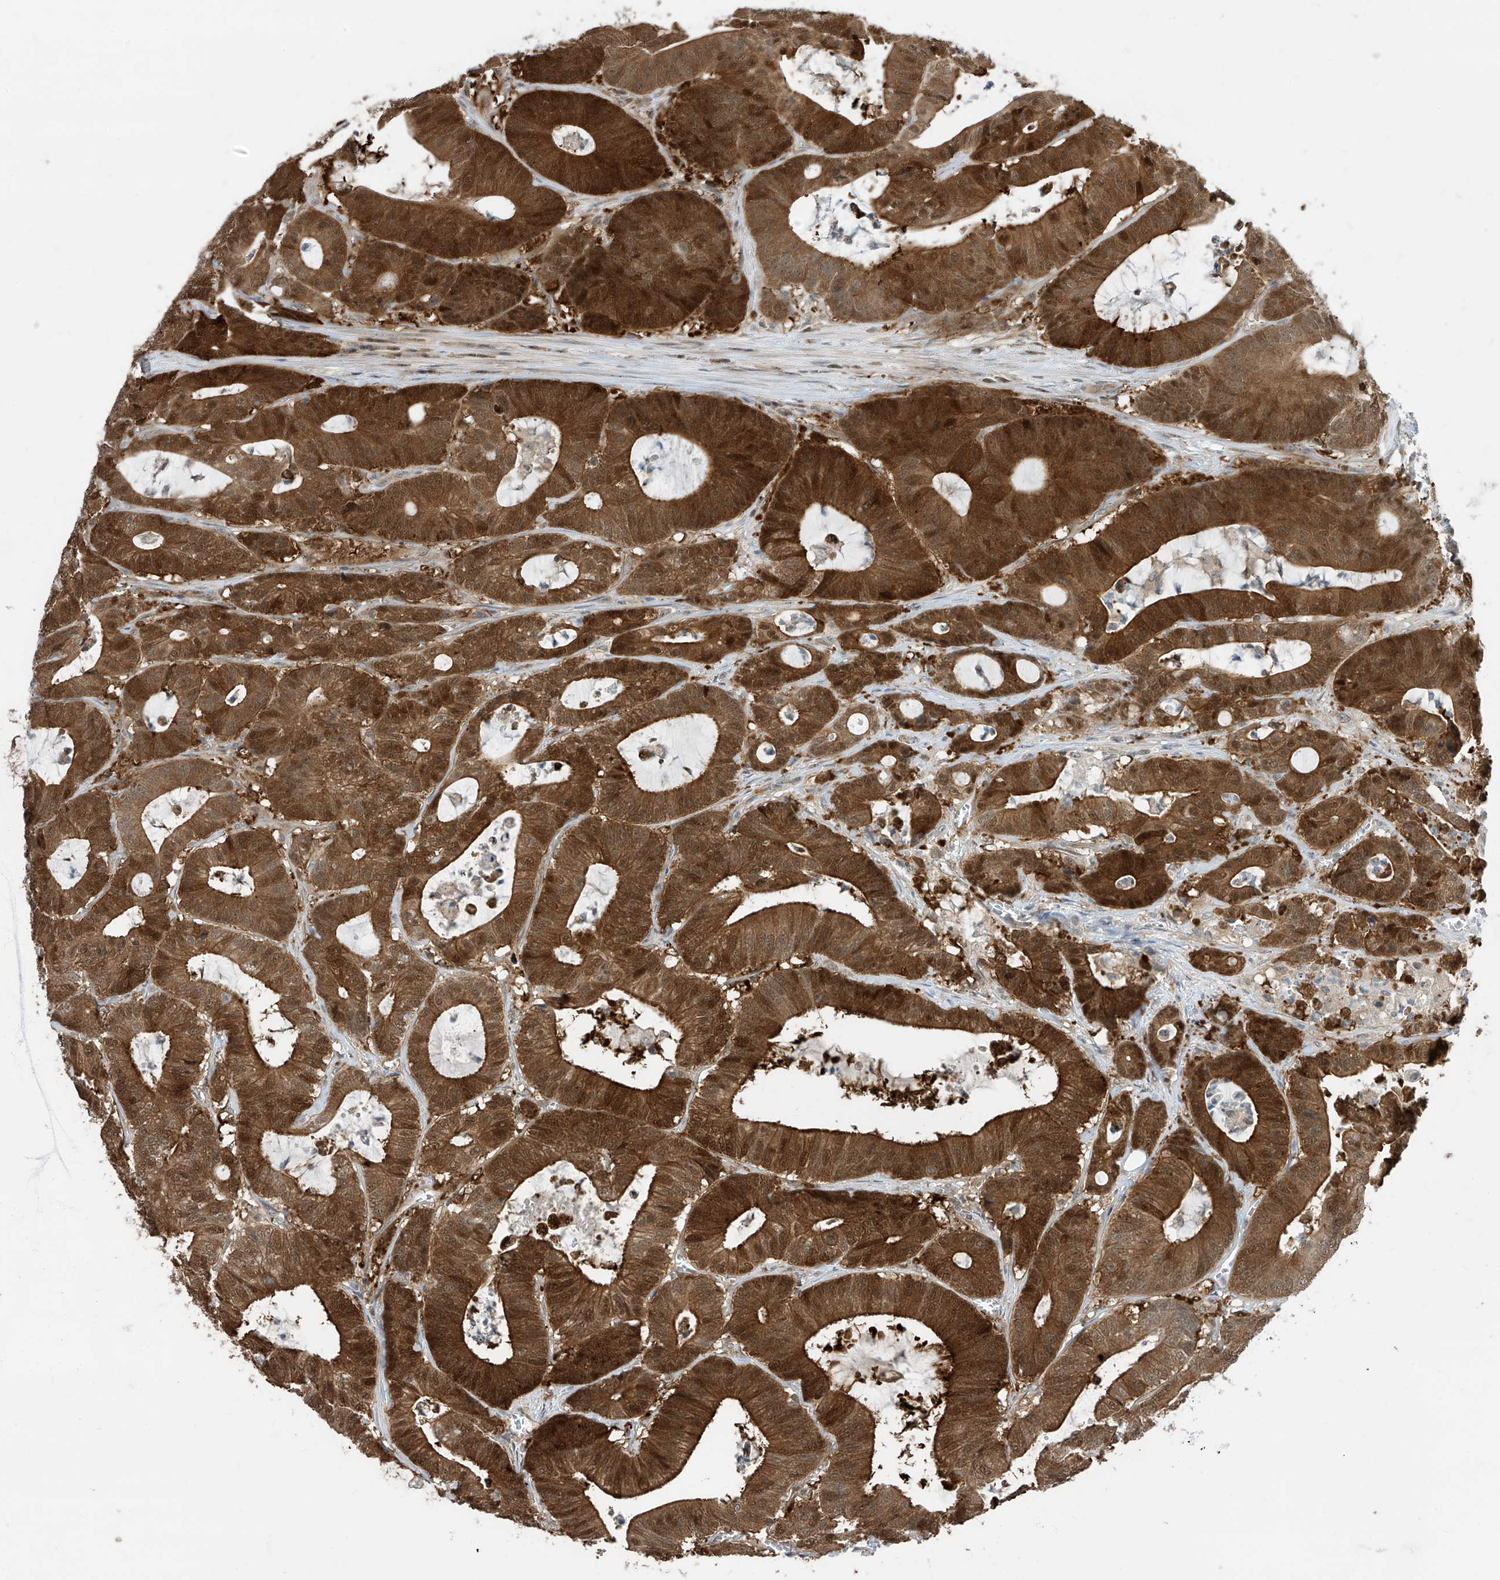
{"staining": {"intensity": "strong", "quantity": ">75%", "location": "cytoplasmic/membranous"}, "tissue": "colorectal cancer", "cell_type": "Tumor cells", "image_type": "cancer", "snomed": [{"axis": "morphology", "description": "Adenocarcinoma, NOS"}, {"axis": "topography", "description": "Colon"}], "caption": "Approximately >75% of tumor cells in human colorectal adenocarcinoma show strong cytoplasmic/membranous protein expression as visualized by brown immunohistochemical staining.", "gene": "TTC38", "patient": {"sex": "female", "age": 84}}